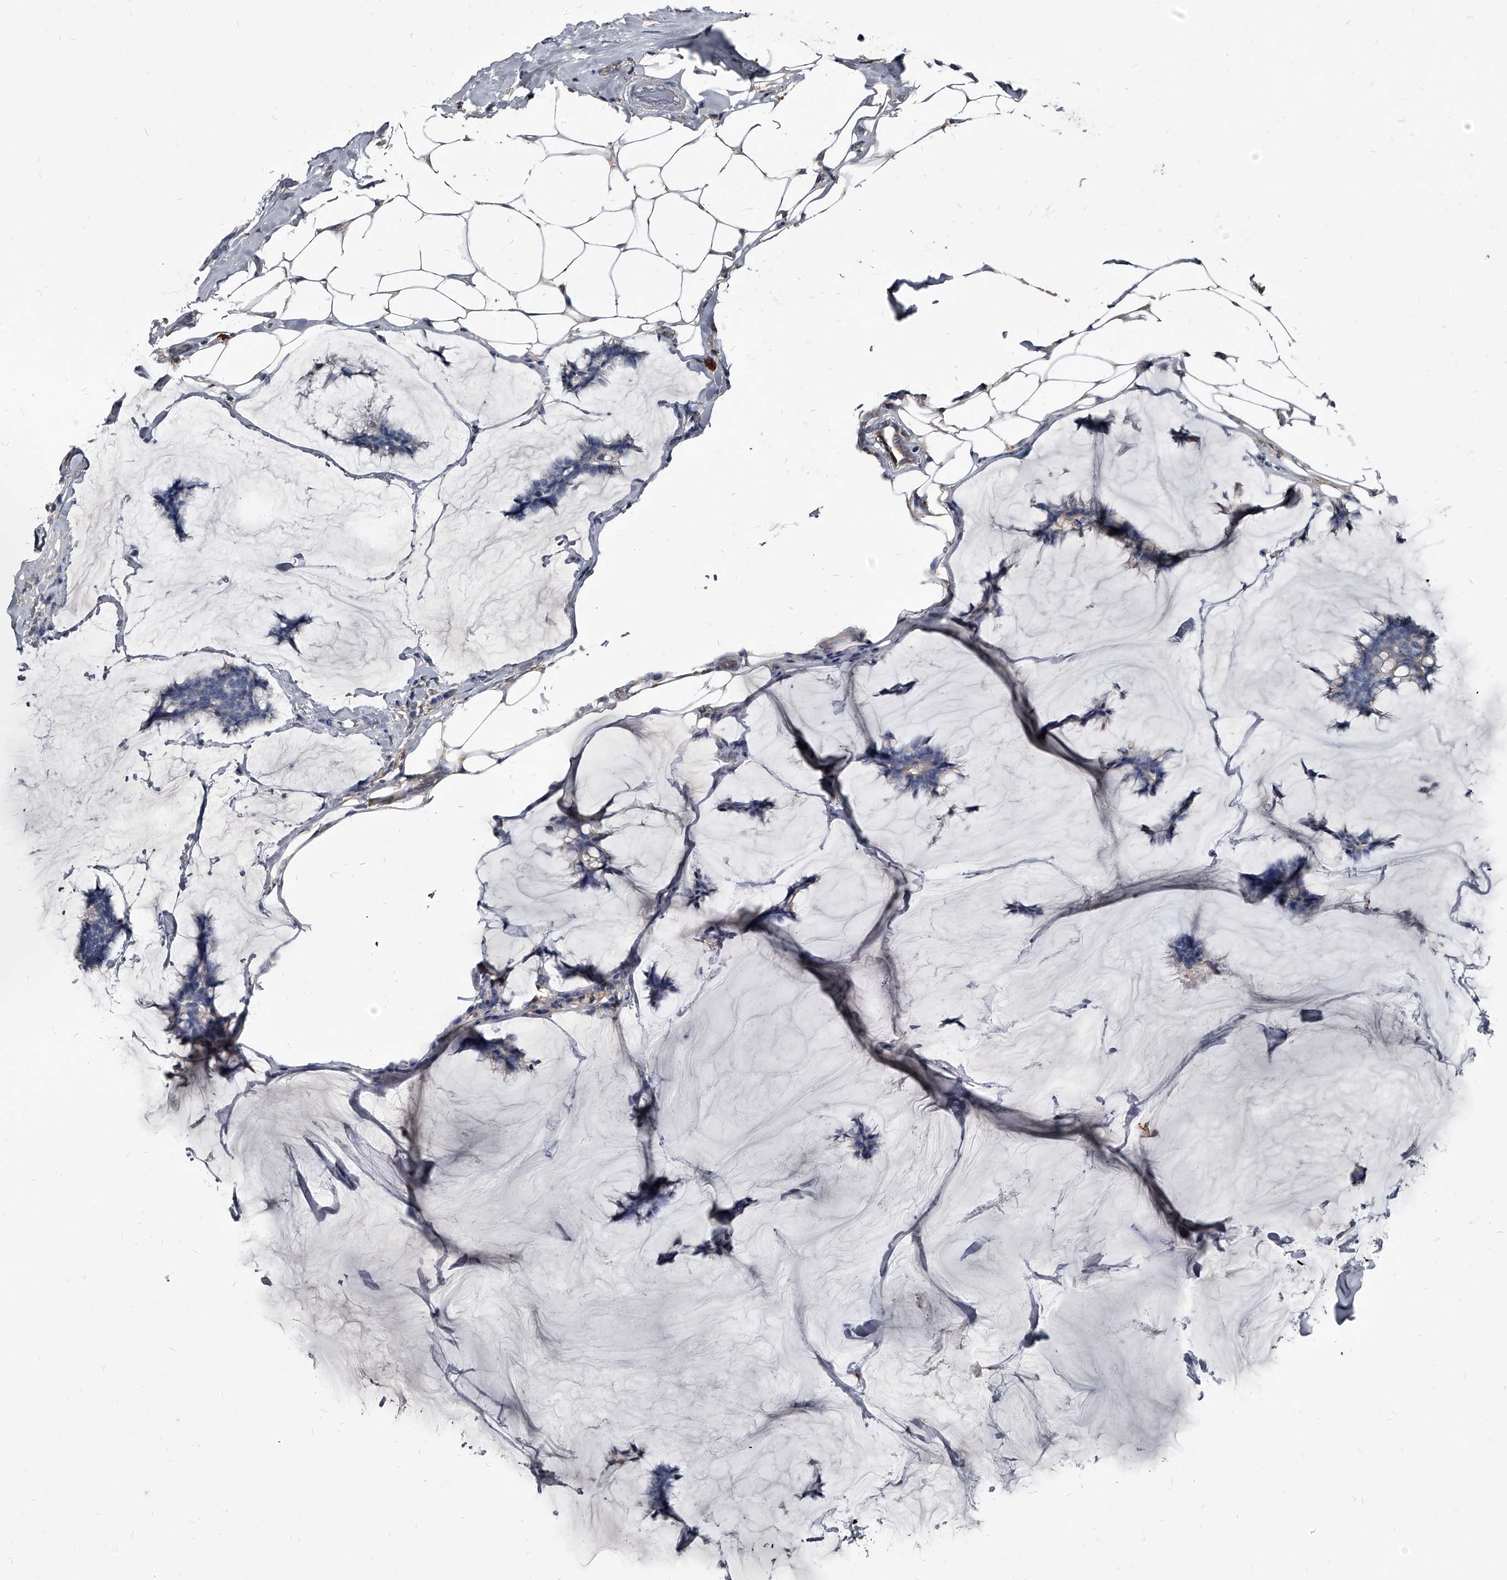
{"staining": {"intensity": "negative", "quantity": "none", "location": "none"}, "tissue": "breast cancer", "cell_type": "Tumor cells", "image_type": "cancer", "snomed": [{"axis": "morphology", "description": "Duct carcinoma"}, {"axis": "topography", "description": "Breast"}], "caption": "This is an immunohistochemistry (IHC) photomicrograph of human breast invasive ductal carcinoma. There is no expression in tumor cells.", "gene": "PGLYRP3", "patient": {"sex": "female", "age": 93}}